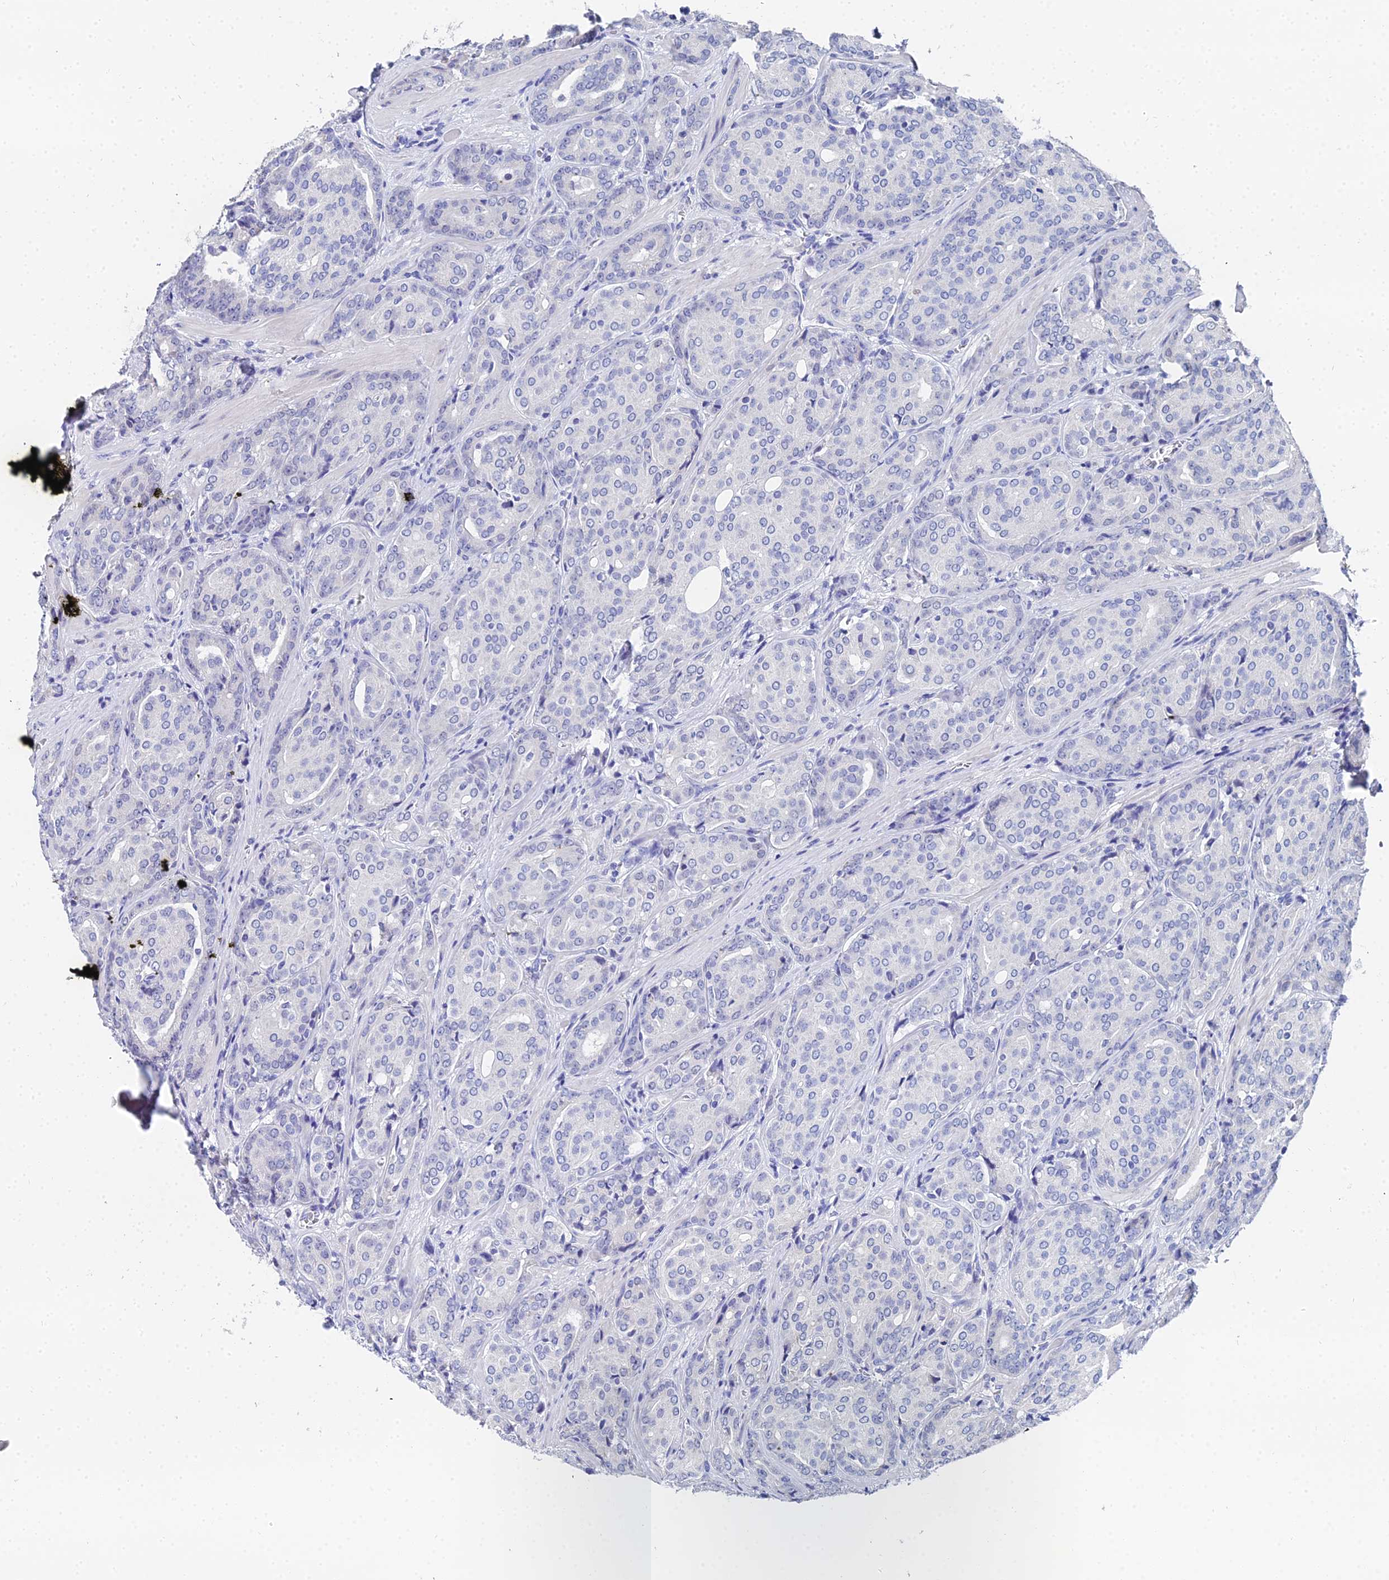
{"staining": {"intensity": "negative", "quantity": "none", "location": "none"}, "tissue": "prostate cancer", "cell_type": "Tumor cells", "image_type": "cancer", "snomed": [{"axis": "morphology", "description": "Adenocarcinoma, High grade"}, {"axis": "topography", "description": "Prostate"}], "caption": "Human prostate high-grade adenocarcinoma stained for a protein using IHC displays no staining in tumor cells.", "gene": "OCM", "patient": {"sex": "male", "age": 68}}